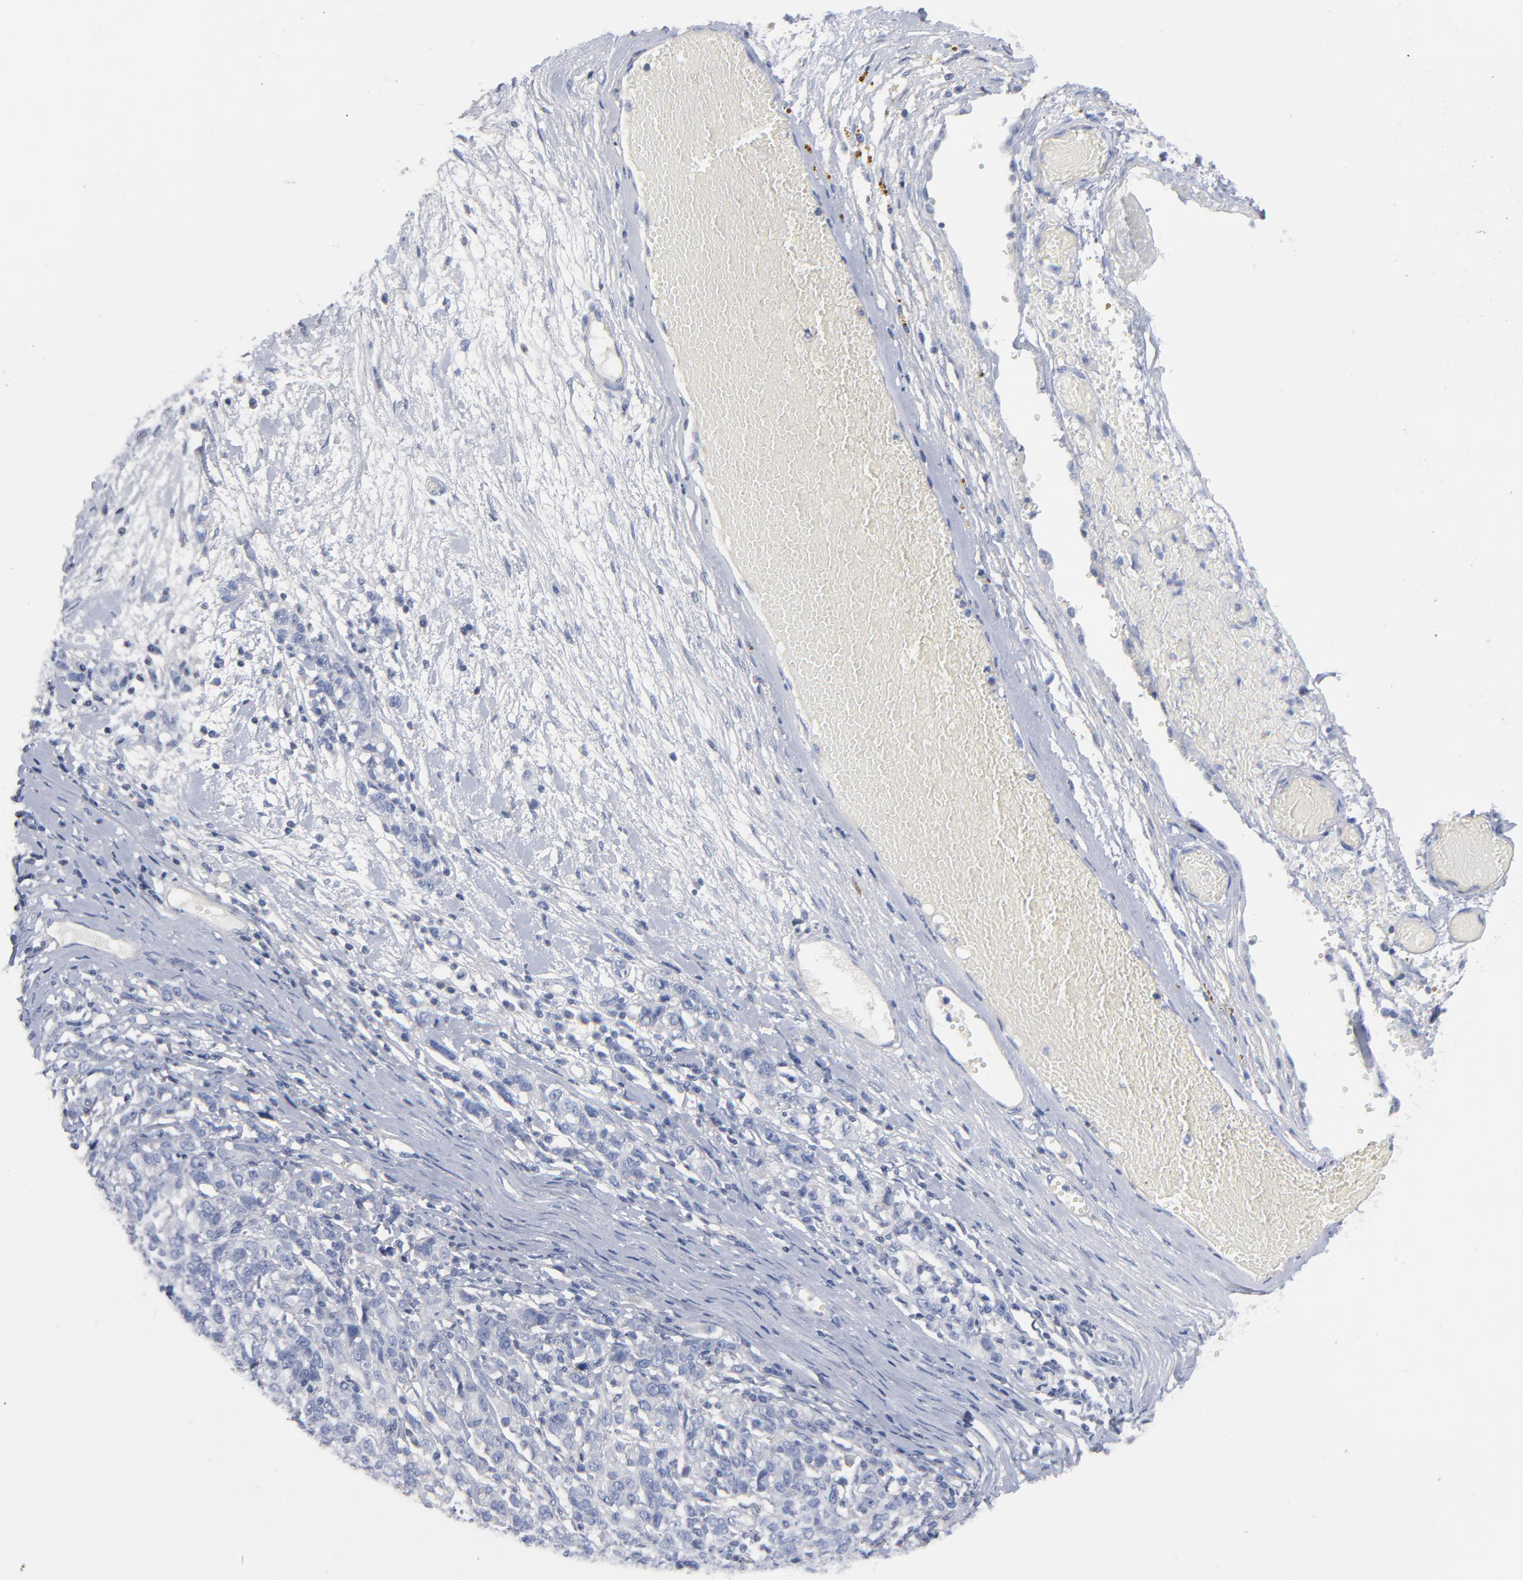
{"staining": {"intensity": "negative", "quantity": "none", "location": "none"}, "tissue": "ovarian cancer", "cell_type": "Tumor cells", "image_type": "cancer", "snomed": [{"axis": "morphology", "description": "Cystadenocarcinoma, serous, NOS"}, {"axis": "topography", "description": "Ovary"}], "caption": "DAB immunohistochemical staining of serous cystadenocarcinoma (ovarian) reveals no significant staining in tumor cells.", "gene": "PDLIM2", "patient": {"sex": "female", "age": 71}}